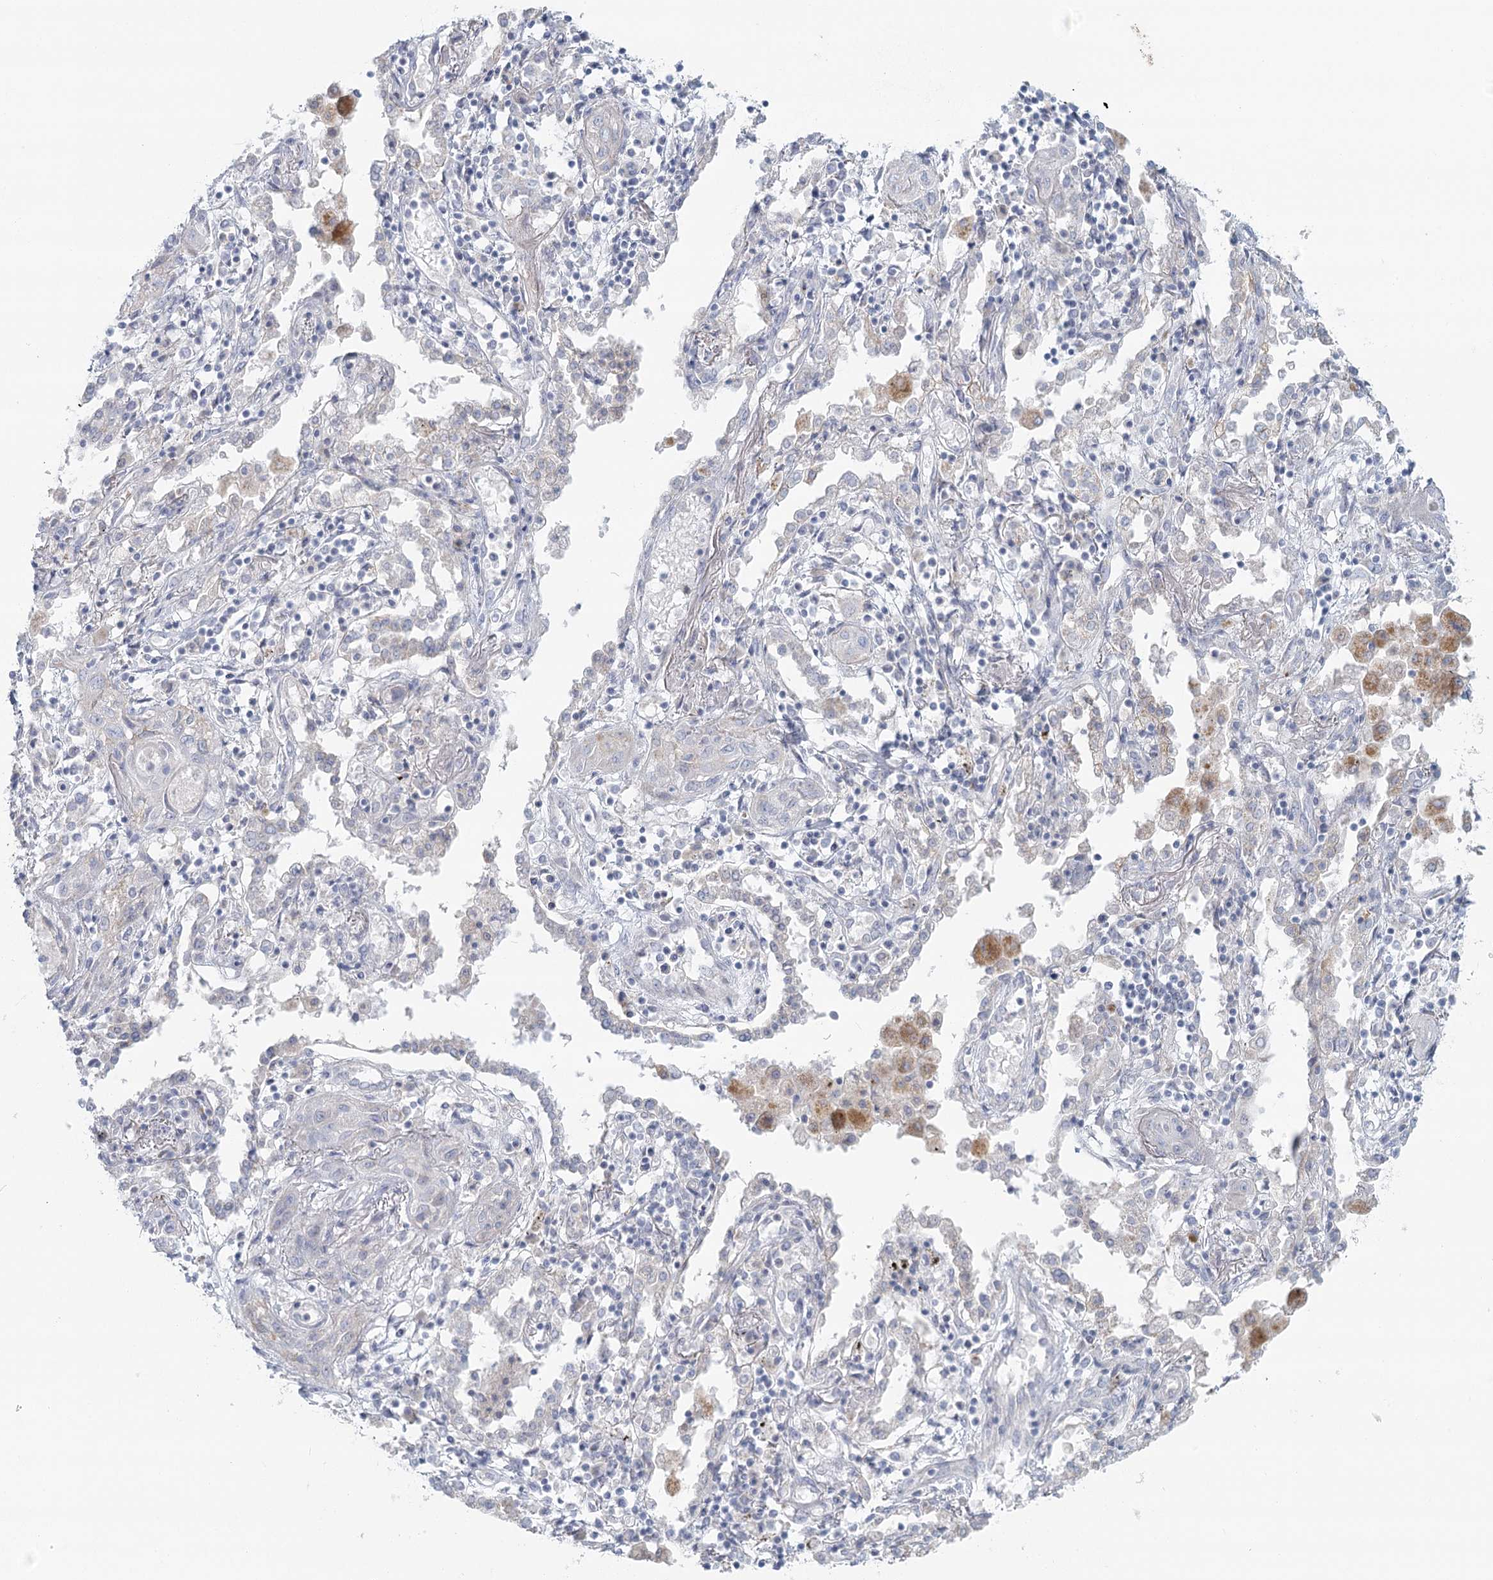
{"staining": {"intensity": "negative", "quantity": "none", "location": "none"}, "tissue": "lung cancer", "cell_type": "Tumor cells", "image_type": "cancer", "snomed": [{"axis": "morphology", "description": "Squamous cell carcinoma, NOS"}, {"axis": "topography", "description": "Lung"}], "caption": "Immunohistochemical staining of lung cancer displays no significant expression in tumor cells.", "gene": "BPHL", "patient": {"sex": "female", "age": 47}}